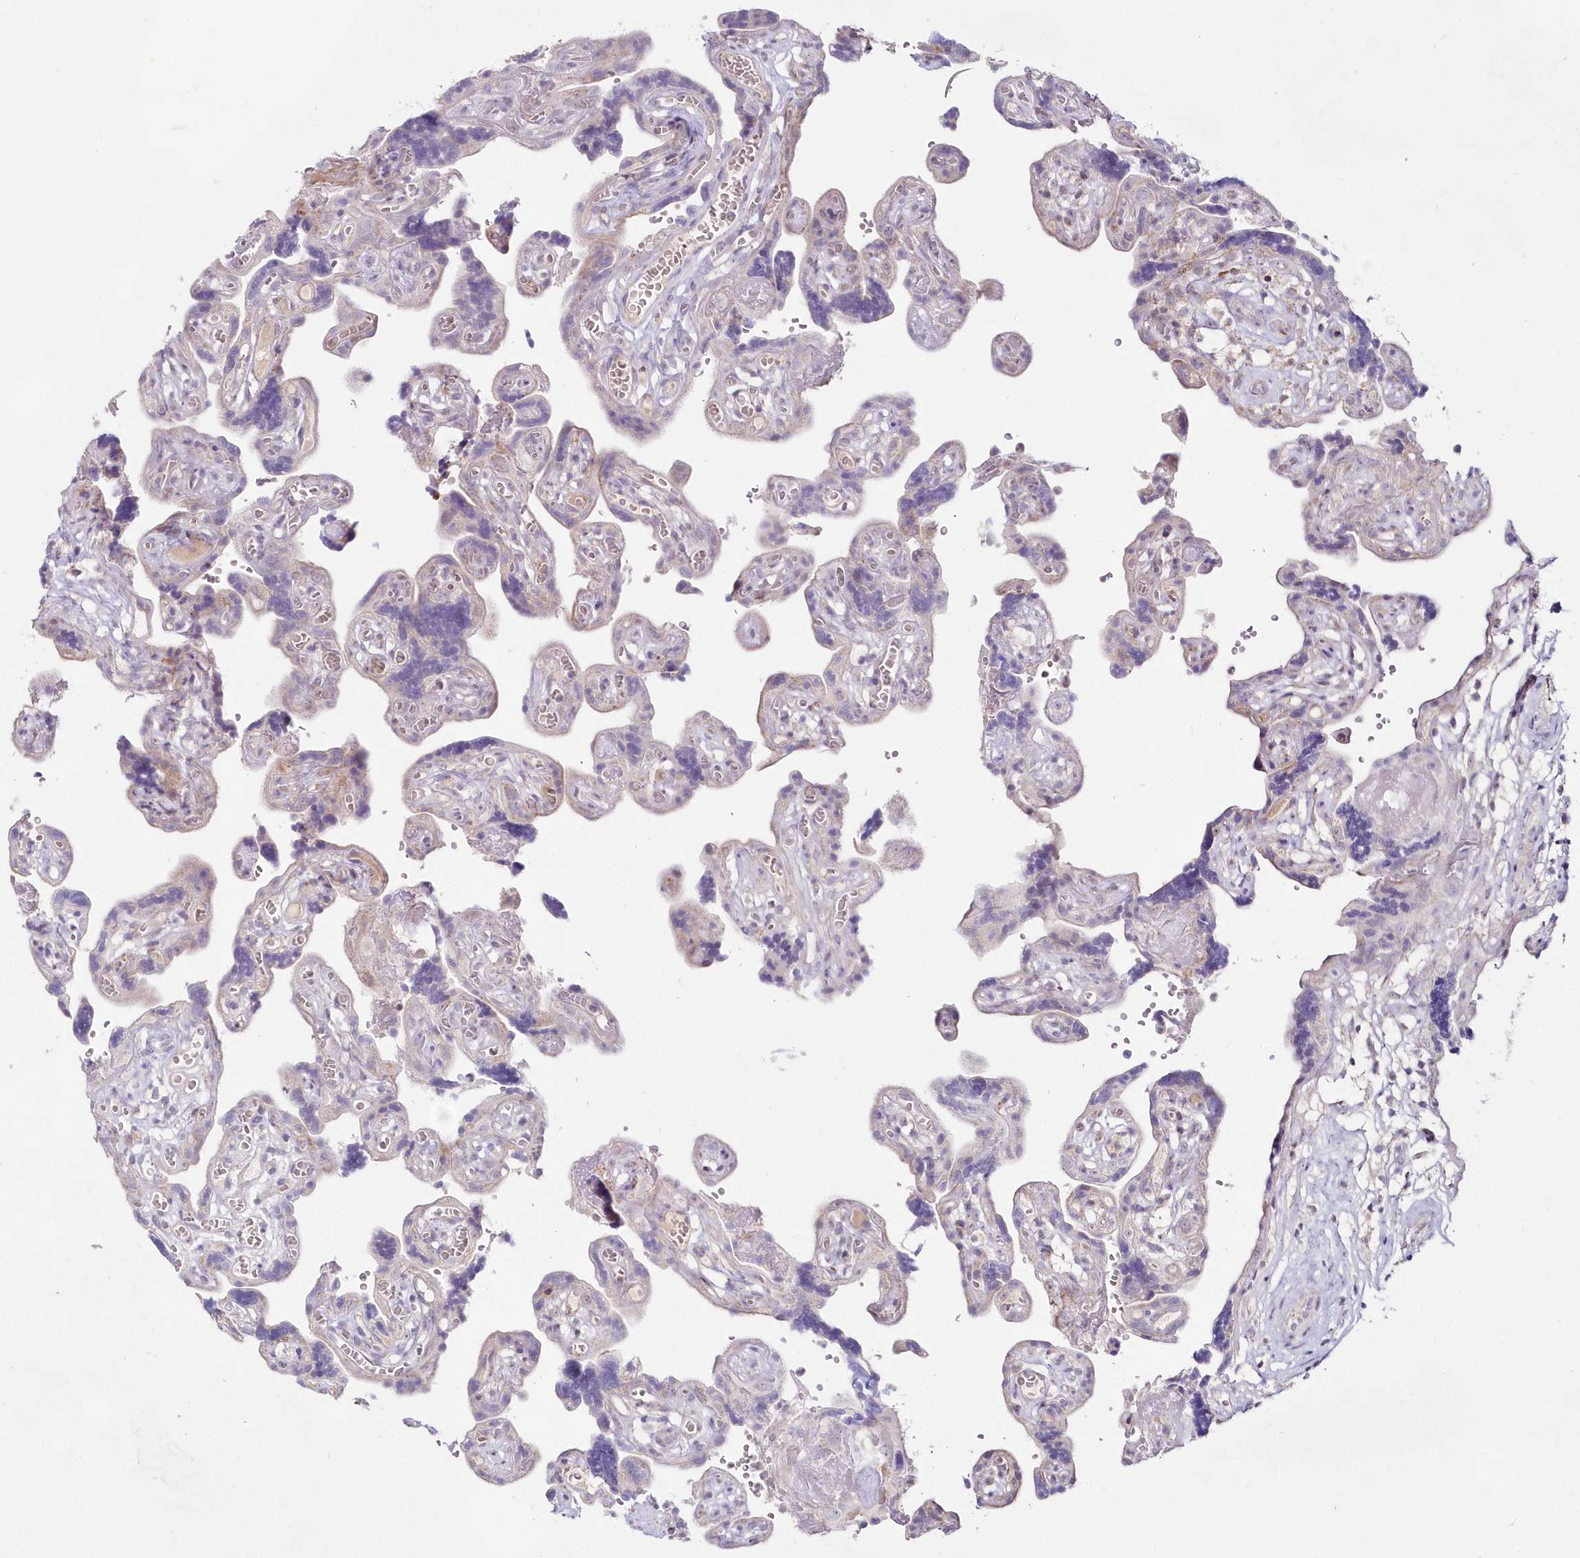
{"staining": {"intensity": "weak", "quantity": "<25%", "location": "cytoplasmic/membranous"}, "tissue": "placenta", "cell_type": "Trophoblastic cells", "image_type": "normal", "snomed": [{"axis": "morphology", "description": "Normal tissue, NOS"}, {"axis": "topography", "description": "Placenta"}], "caption": "There is no significant staining in trophoblastic cells of placenta. Brightfield microscopy of immunohistochemistry stained with DAB (brown) and hematoxylin (blue), captured at high magnification.", "gene": "IMPA1", "patient": {"sex": "female", "age": 30}}